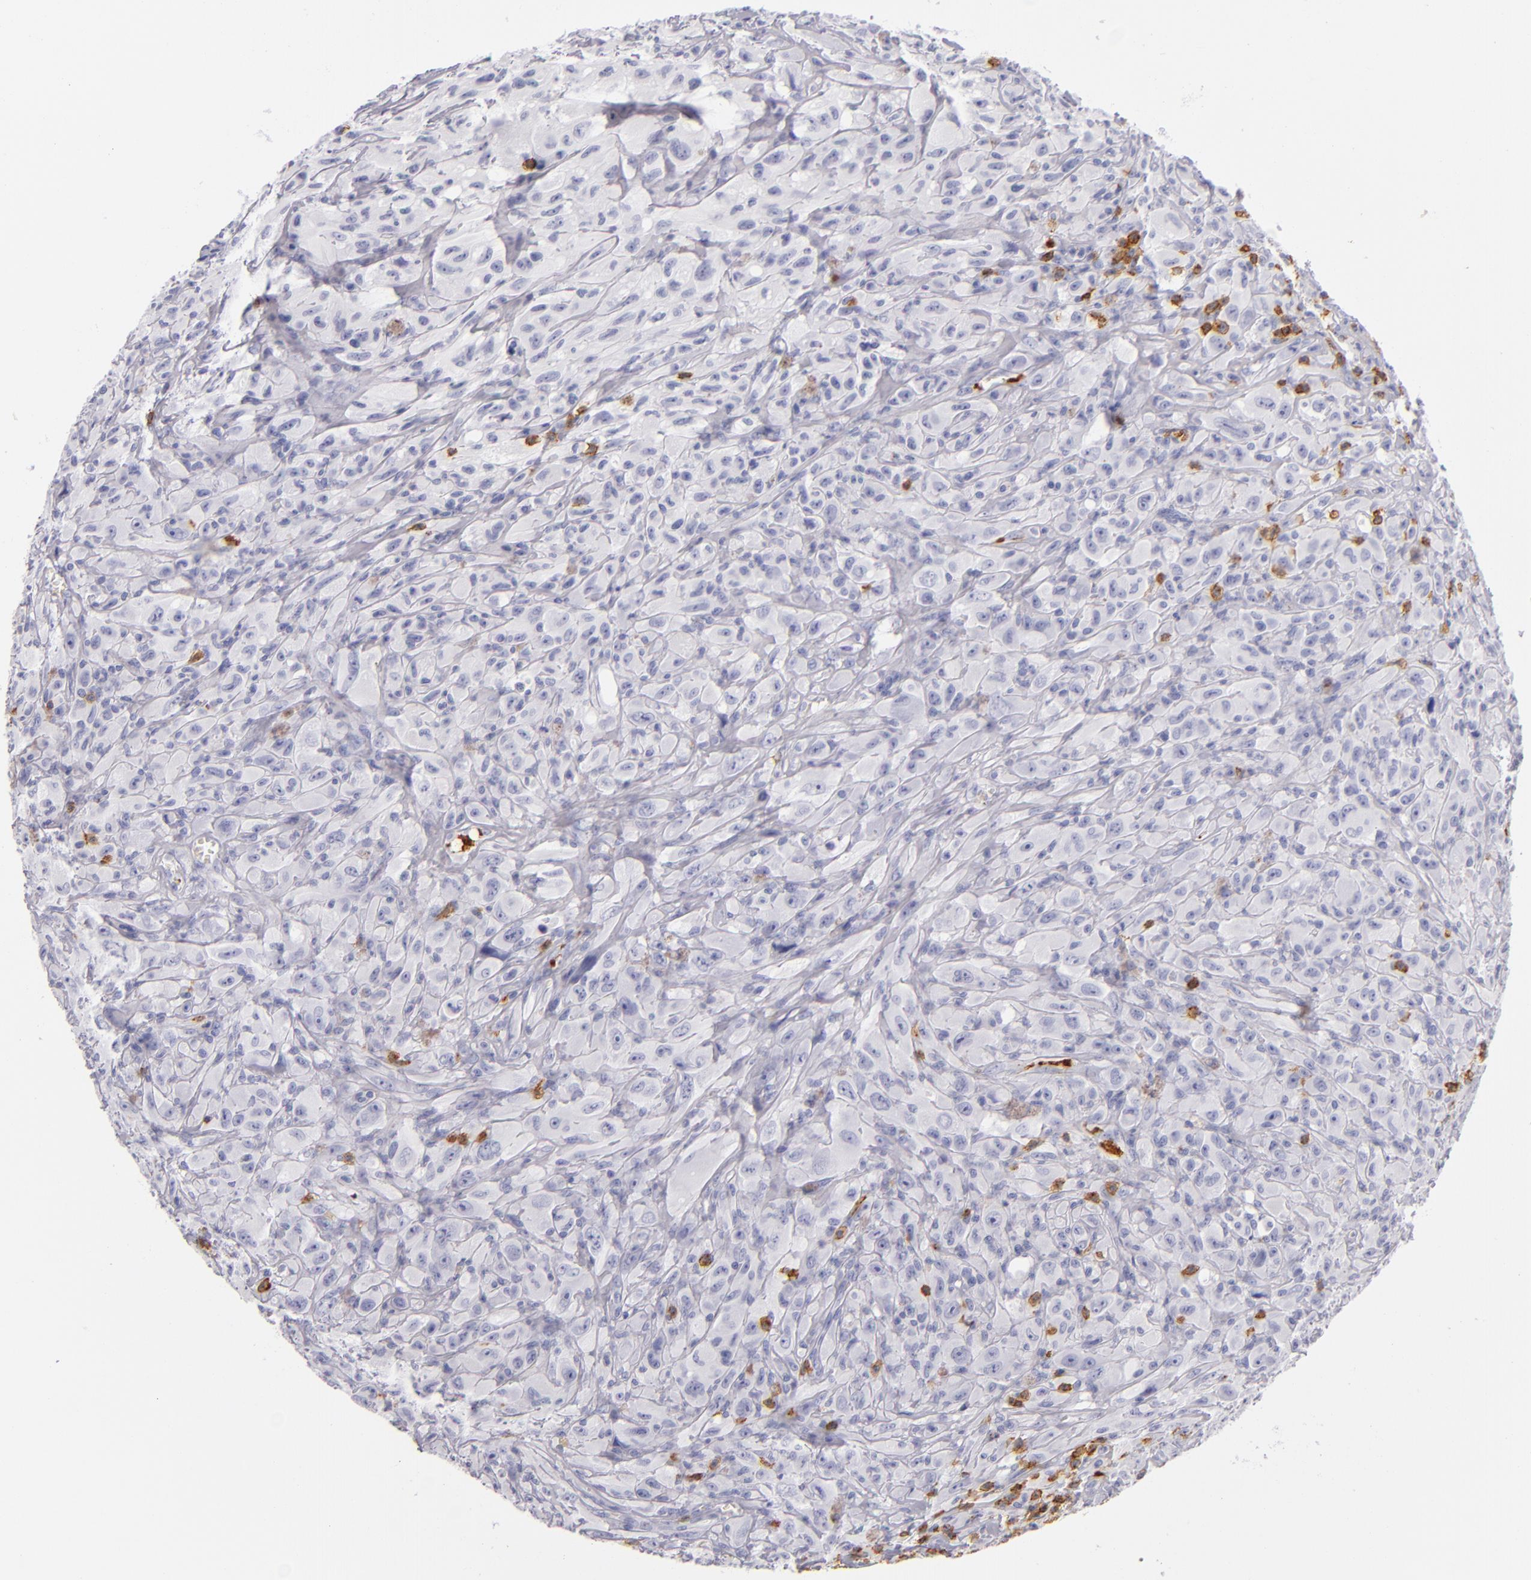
{"staining": {"intensity": "negative", "quantity": "none", "location": "none"}, "tissue": "glioma", "cell_type": "Tumor cells", "image_type": "cancer", "snomed": [{"axis": "morphology", "description": "Glioma, malignant, High grade"}, {"axis": "topography", "description": "Brain"}], "caption": "Tumor cells show no significant positivity in malignant high-grade glioma. (Brightfield microscopy of DAB (3,3'-diaminobenzidine) immunohistochemistry at high magnification).", "gene": "LAT", "patient": {"sex": "male", "age": 48}}